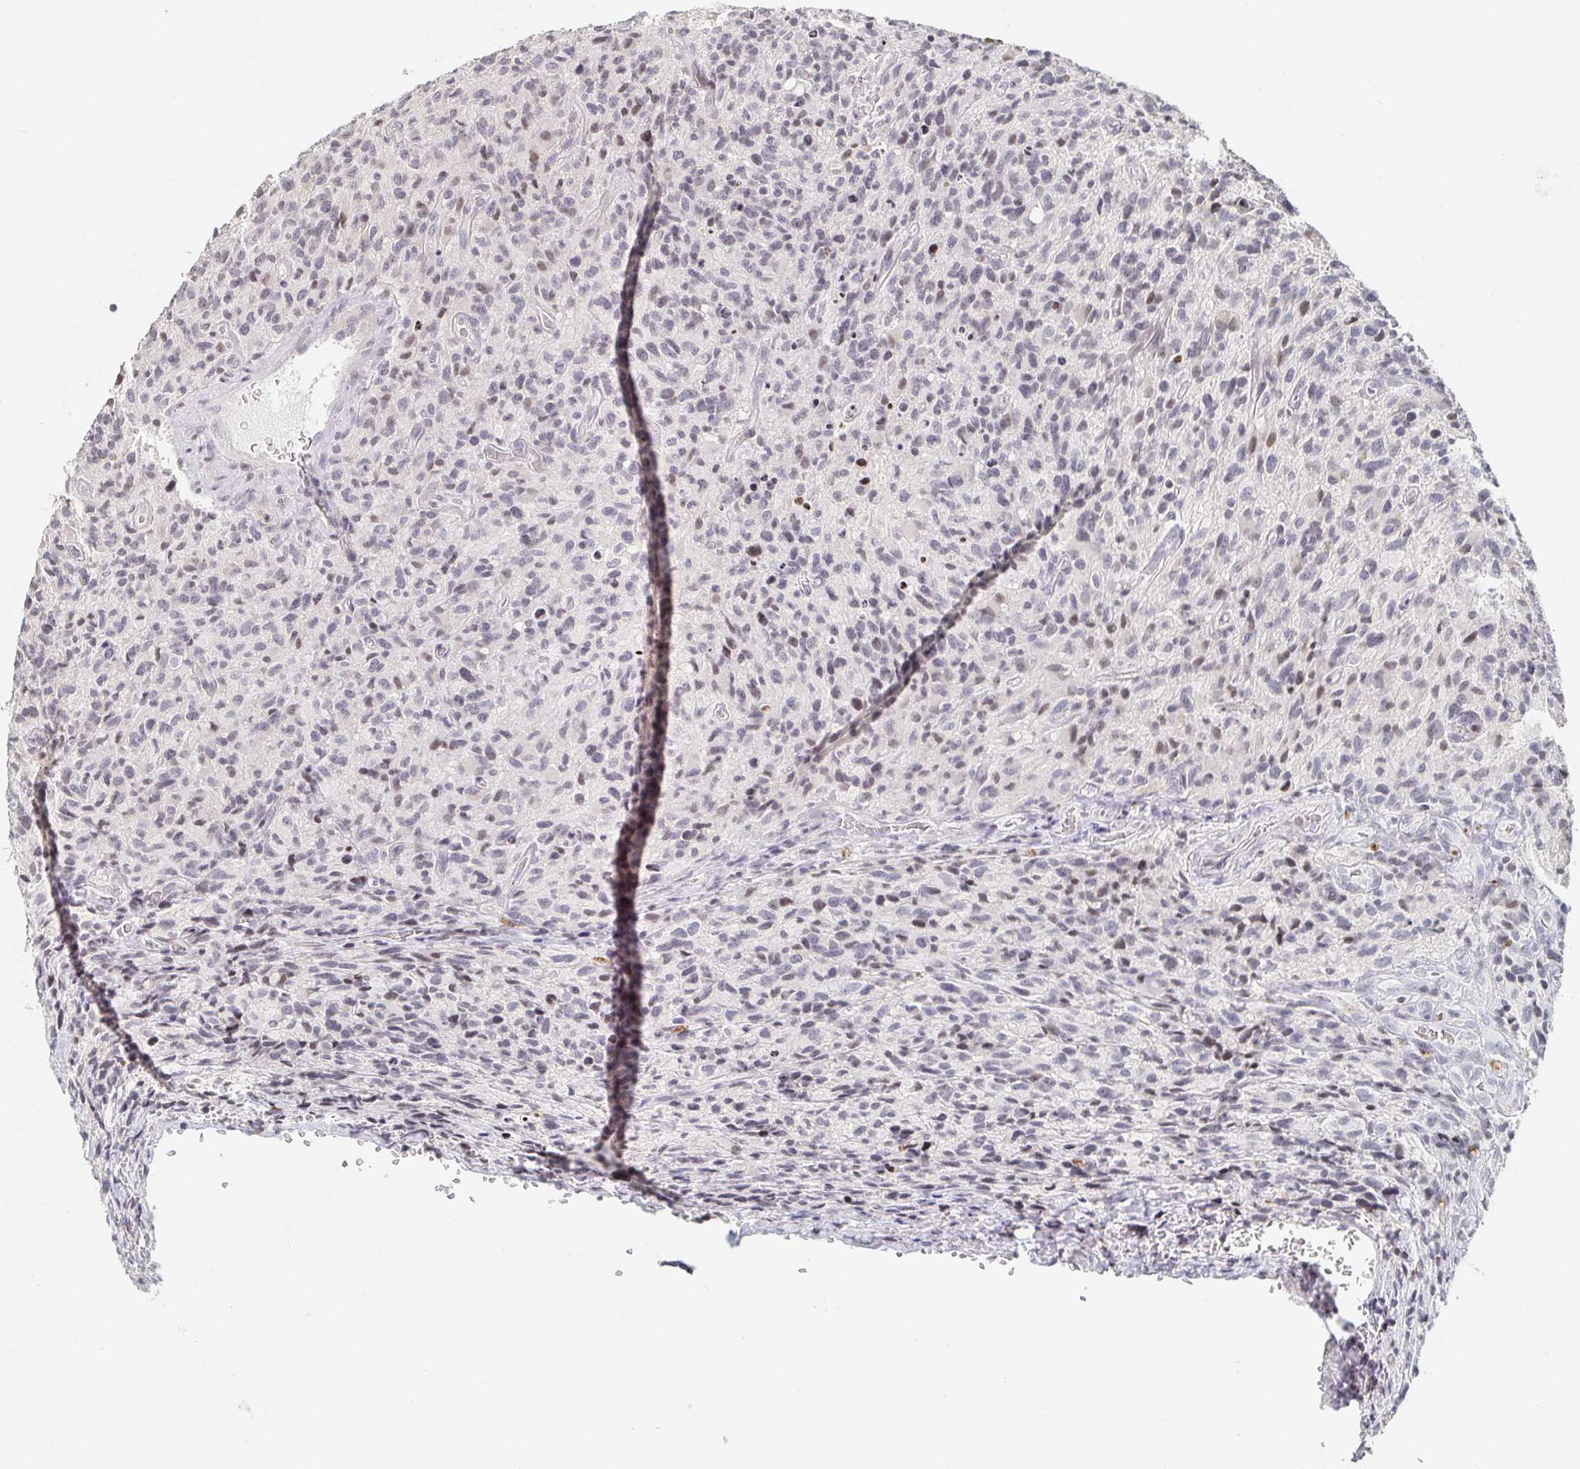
{"staining": {"intensity": "weak", "quantity": "<25%", "location": "nuclear"}, "tissue": "glioma", "cell_type": "Tumor cells", "image_type": "cancer", "snomed": [{"axis": "morphology", "description": "Glioma, malignant, High grade"}, {"axis": "topography", "description": "Brain"}], "caption": "The micrograph exhibits no staining of tumor cells in glioma.", "gene": "NME9", "patient": {"sex": "male", "age": 76}}